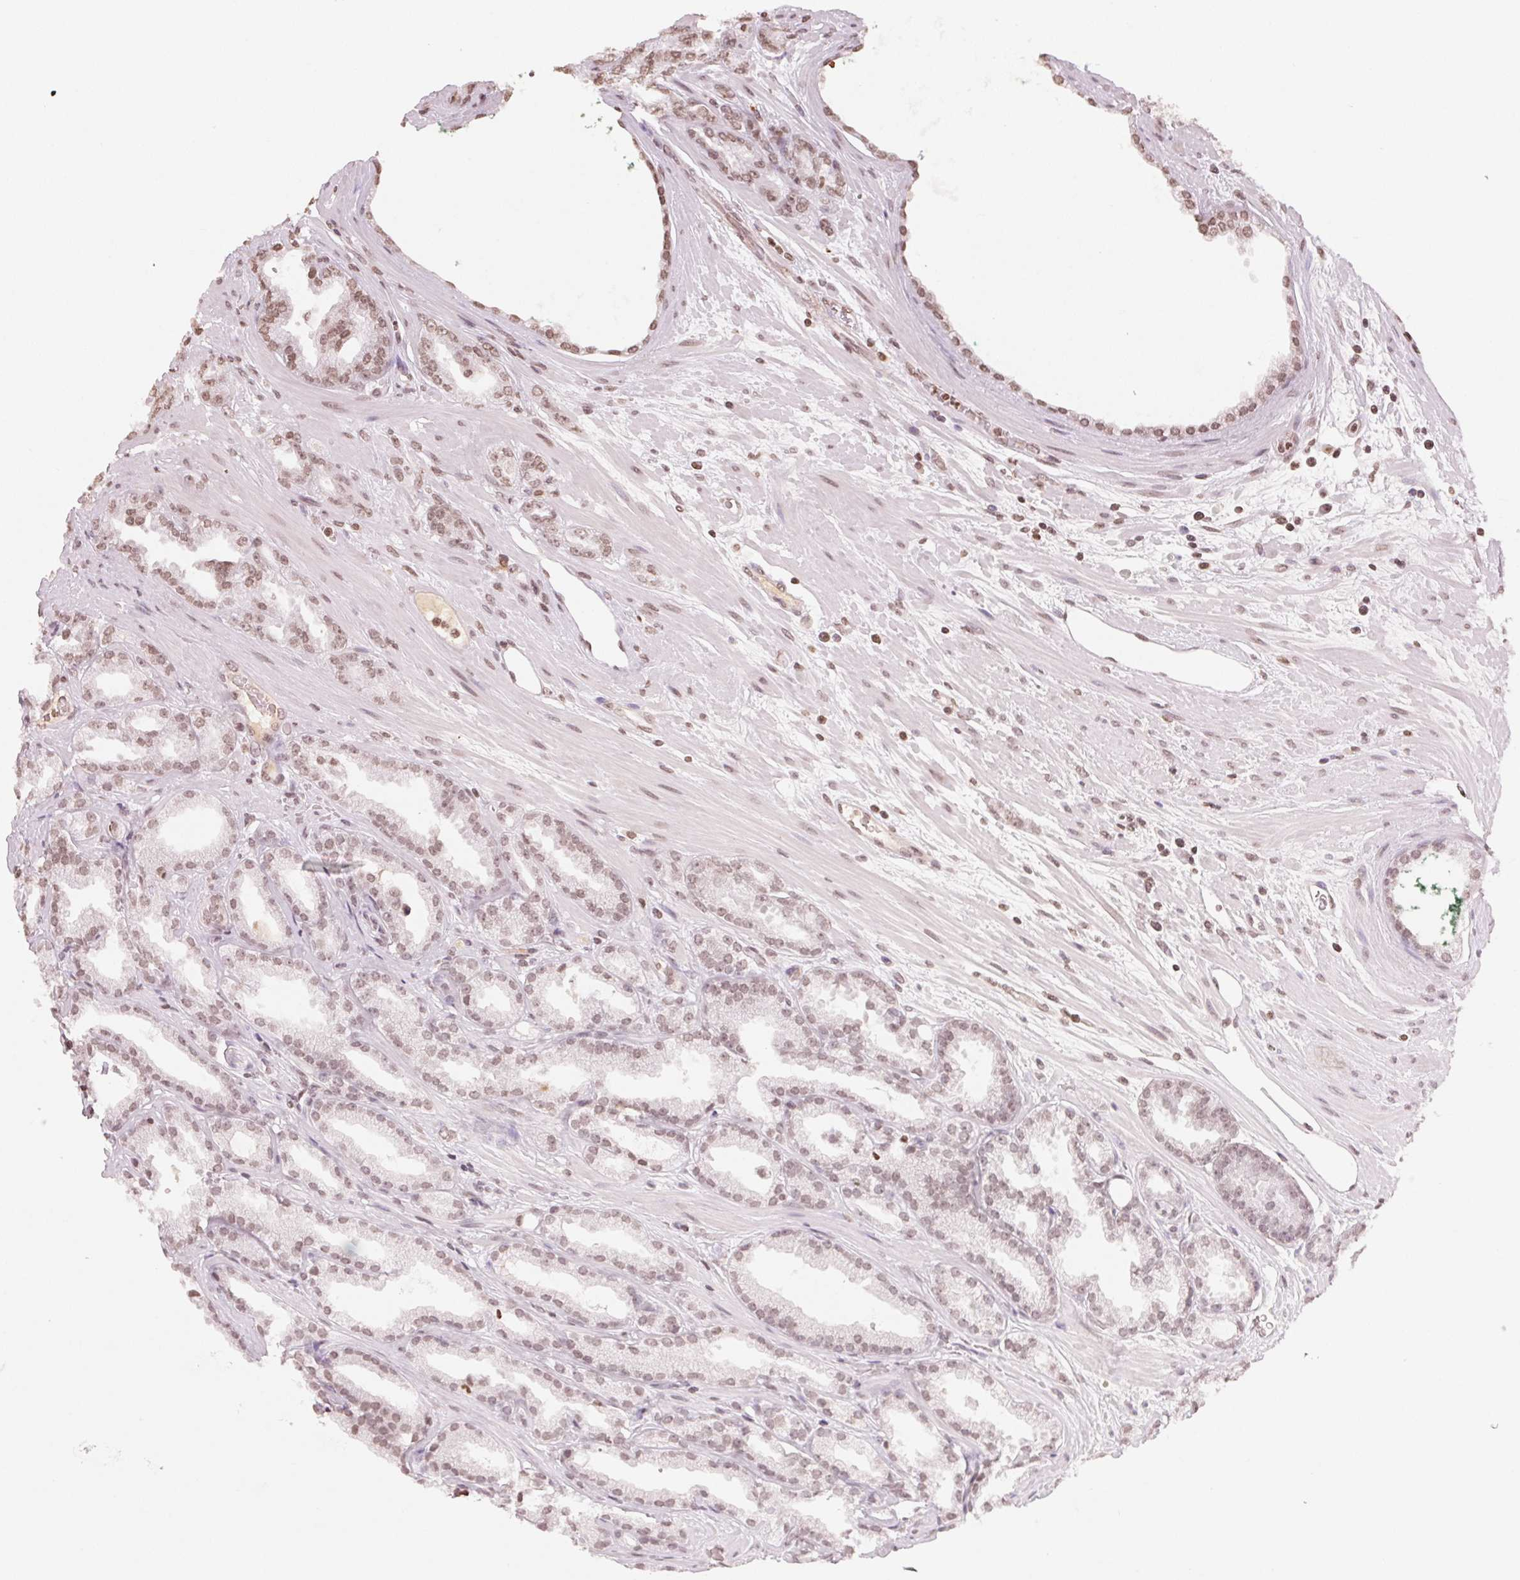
{"staining": {"intensity": "weak", "quantity": ">75%", "location": "nuclear"}, "tissue": "prostate cancer", "cell_type": "Tumor cells", "image_type": "cancer", "snomed": [{"axis": "morphology", "description": "Adenocarcinoma, Low grade"}, {"axis": "topography", "description": "Prostate"}], "caption": "The image exhibits a brown stain indicating the presence of a protein in the nuclear of tumor cells in prostate cancer.", "gene": "TBP", "patient": {"sex": "male", "age": 61}}